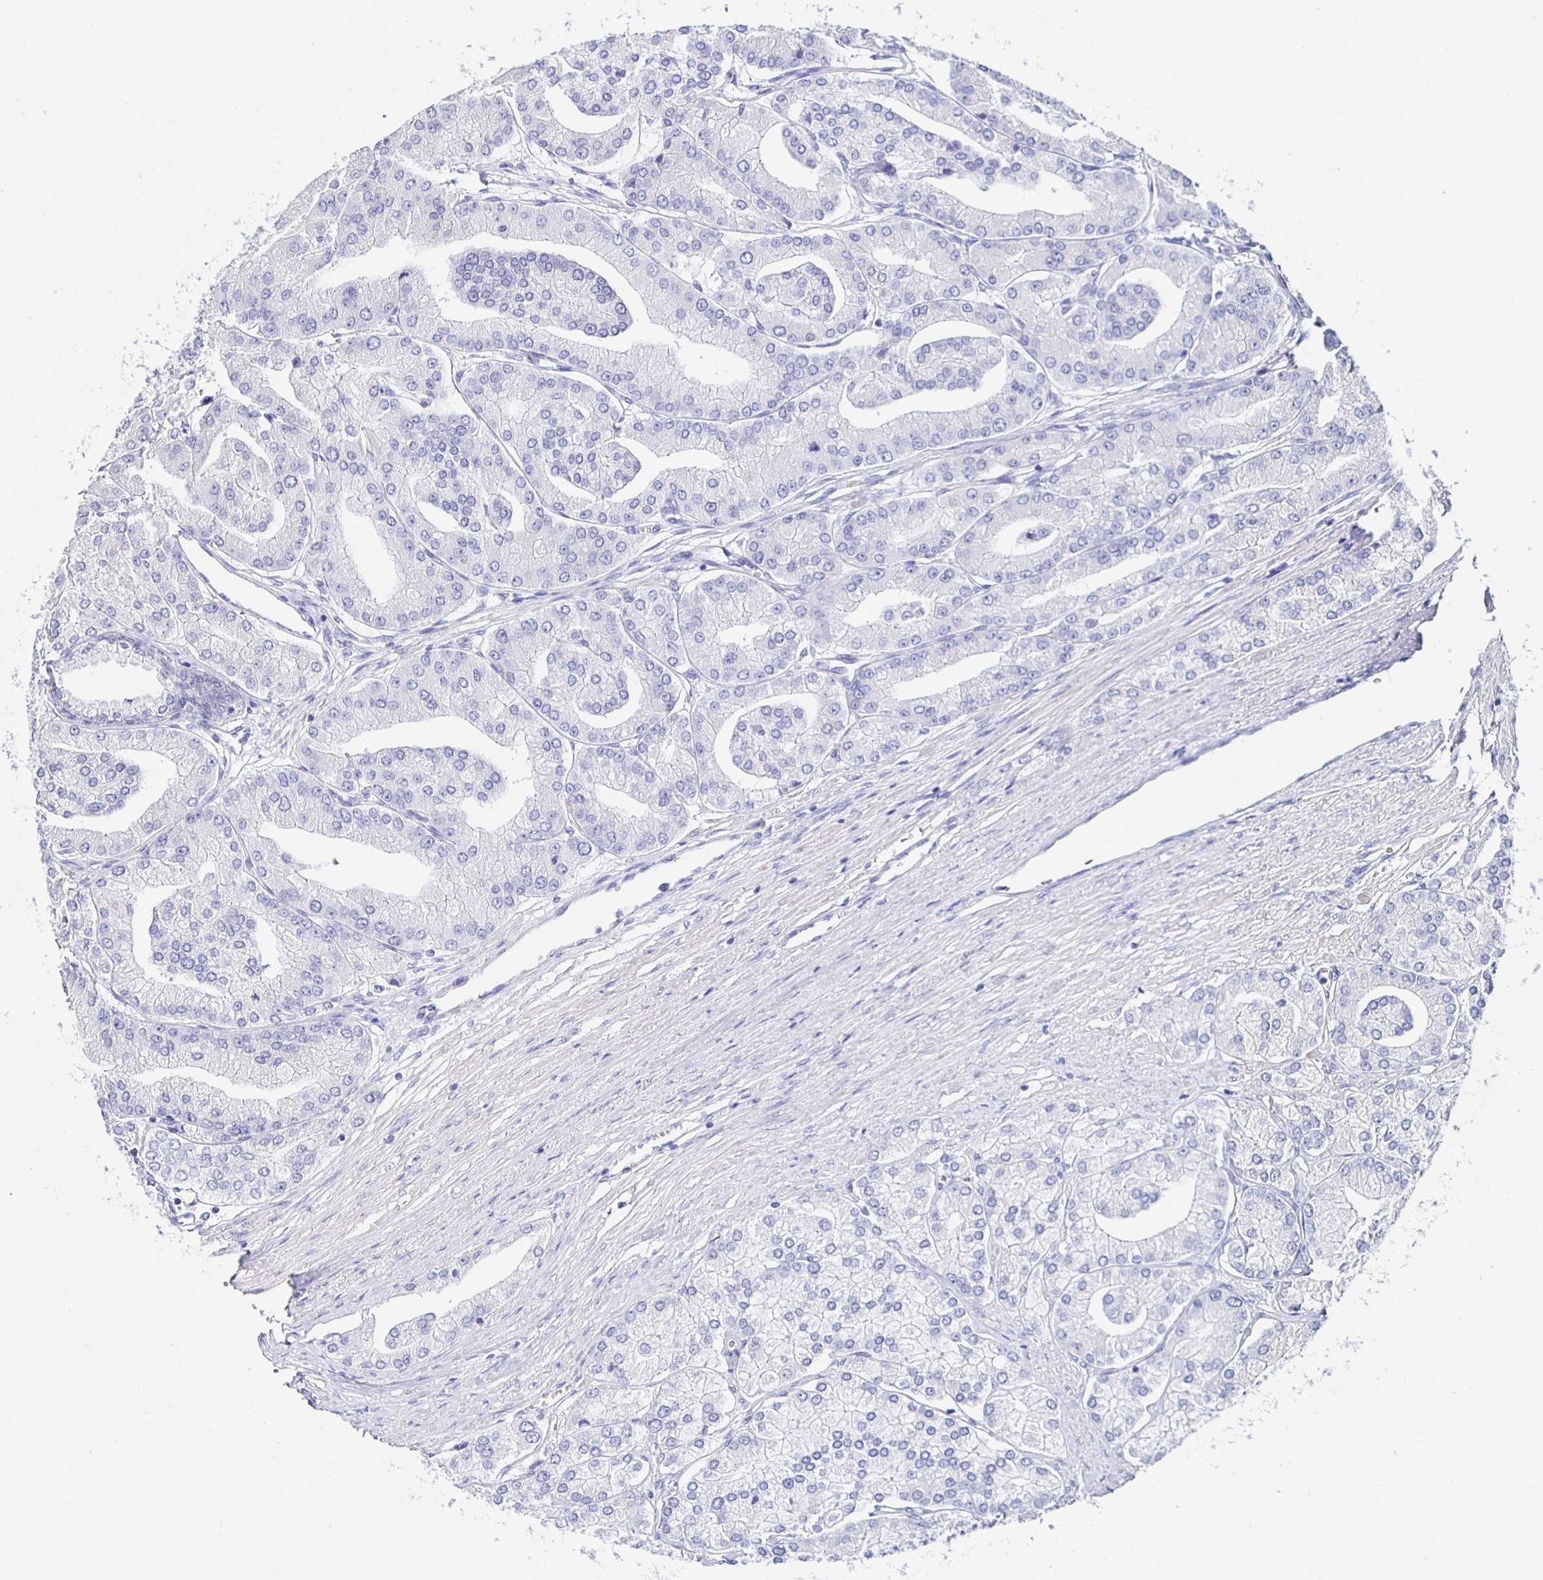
{"staining": {"intensity": "negative", "quantity": "none", "location": "none"}, "tissue": "prostate cancer", "cell_type": "Tumor cells", "image_type": "cancer", "snomed": [{"axis": "morphology", "description": "Adenocarcinoma, High grade"}, {"axis": "topography", "description": "Prostate"}], "caption": "Immunohistochemical staining of prostate cancer (high-grade adenocarcinoma) demonstrates no significant positivity in tumor cells.", "gene": "HSPA4L", "patient": {"sex": "male", "age": 61}}